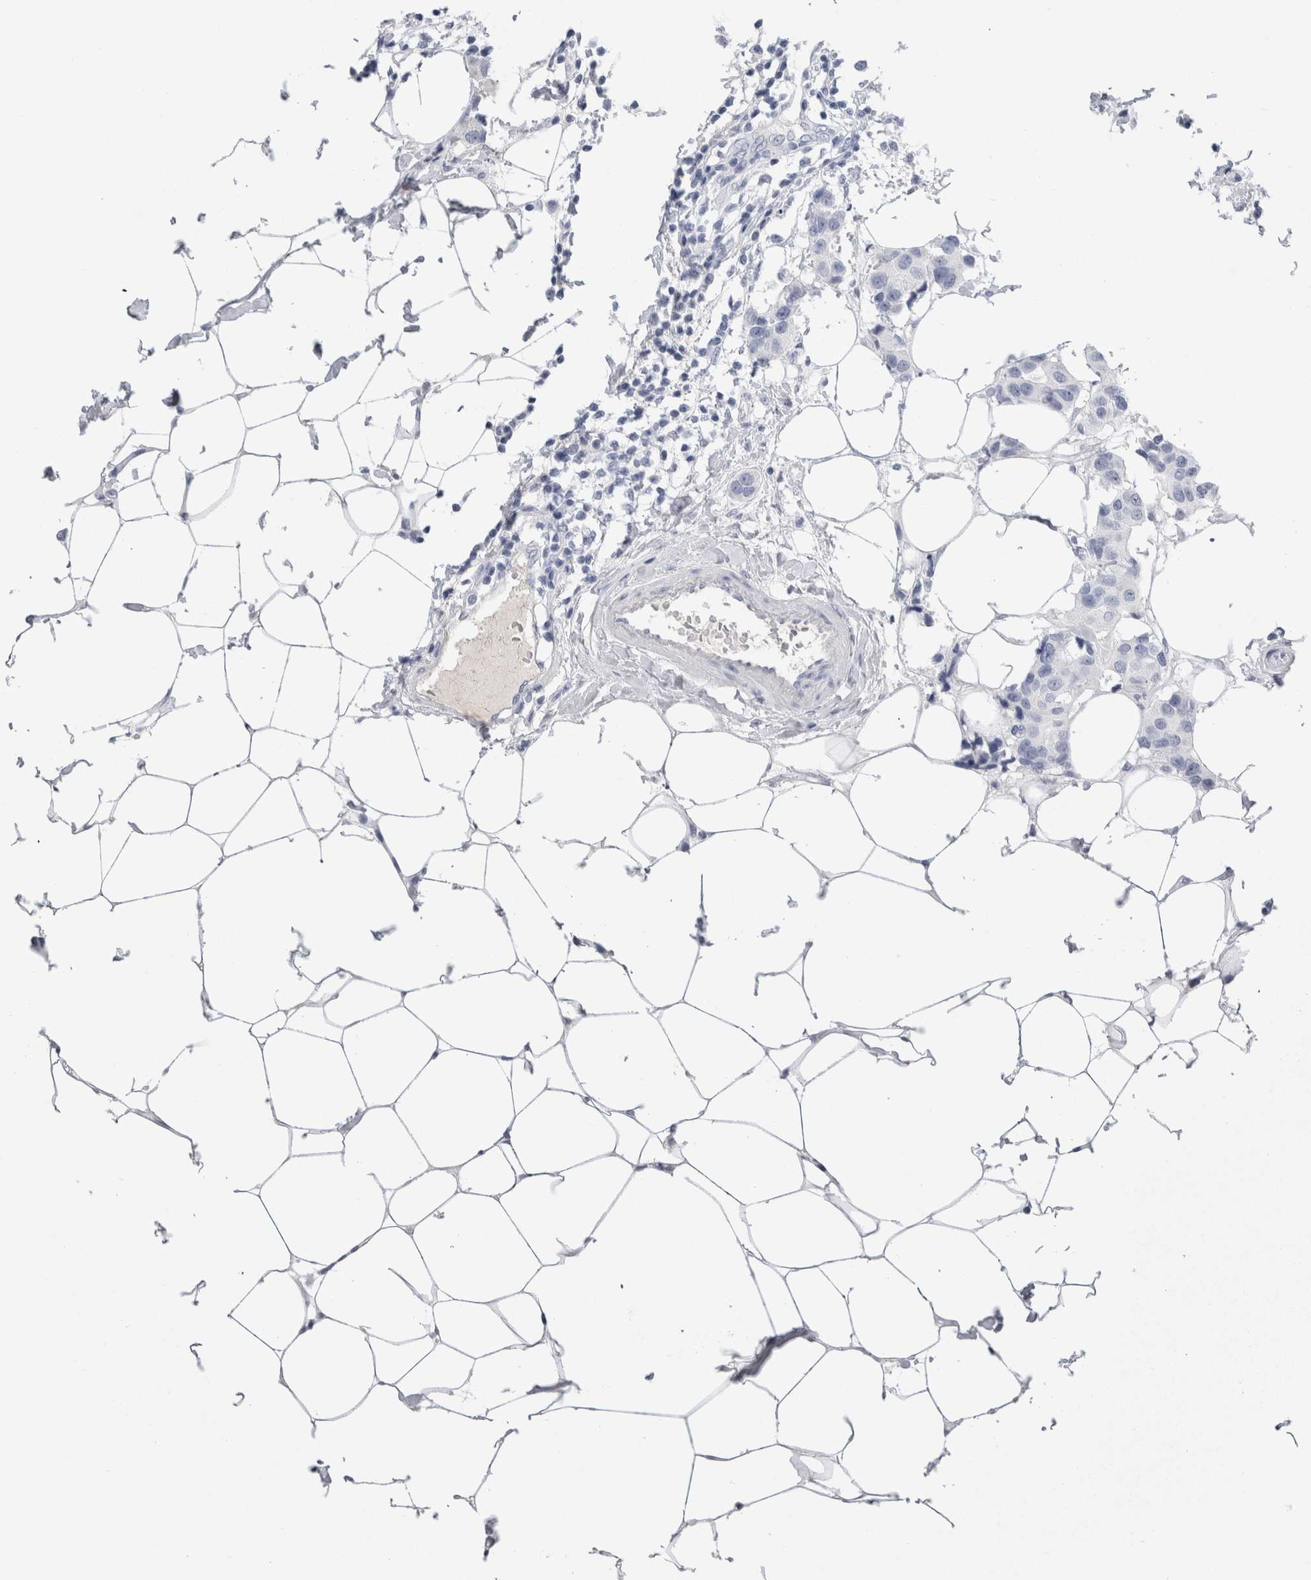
{"staining": {"intensity": "negative", "quantity": "none", "location": "none"}, "tissue": "breast cancer", "cell_type": "Tumor cells", "image_type": "cancer", "snomed": [{"axis": "morphology", "description": "Normal tissue, NOS"}, {"axis": "morphology", "description": "Duct carcinoma"}, {"axis": "topography", "description": "Breast"}], "caption": "Immunohistochemical staining of human breast infiltrating ductal carcinoma displays no significant expression in tumor cells.", "gene": "S100A12", "patient": {"sex": "female", "age": 39}}